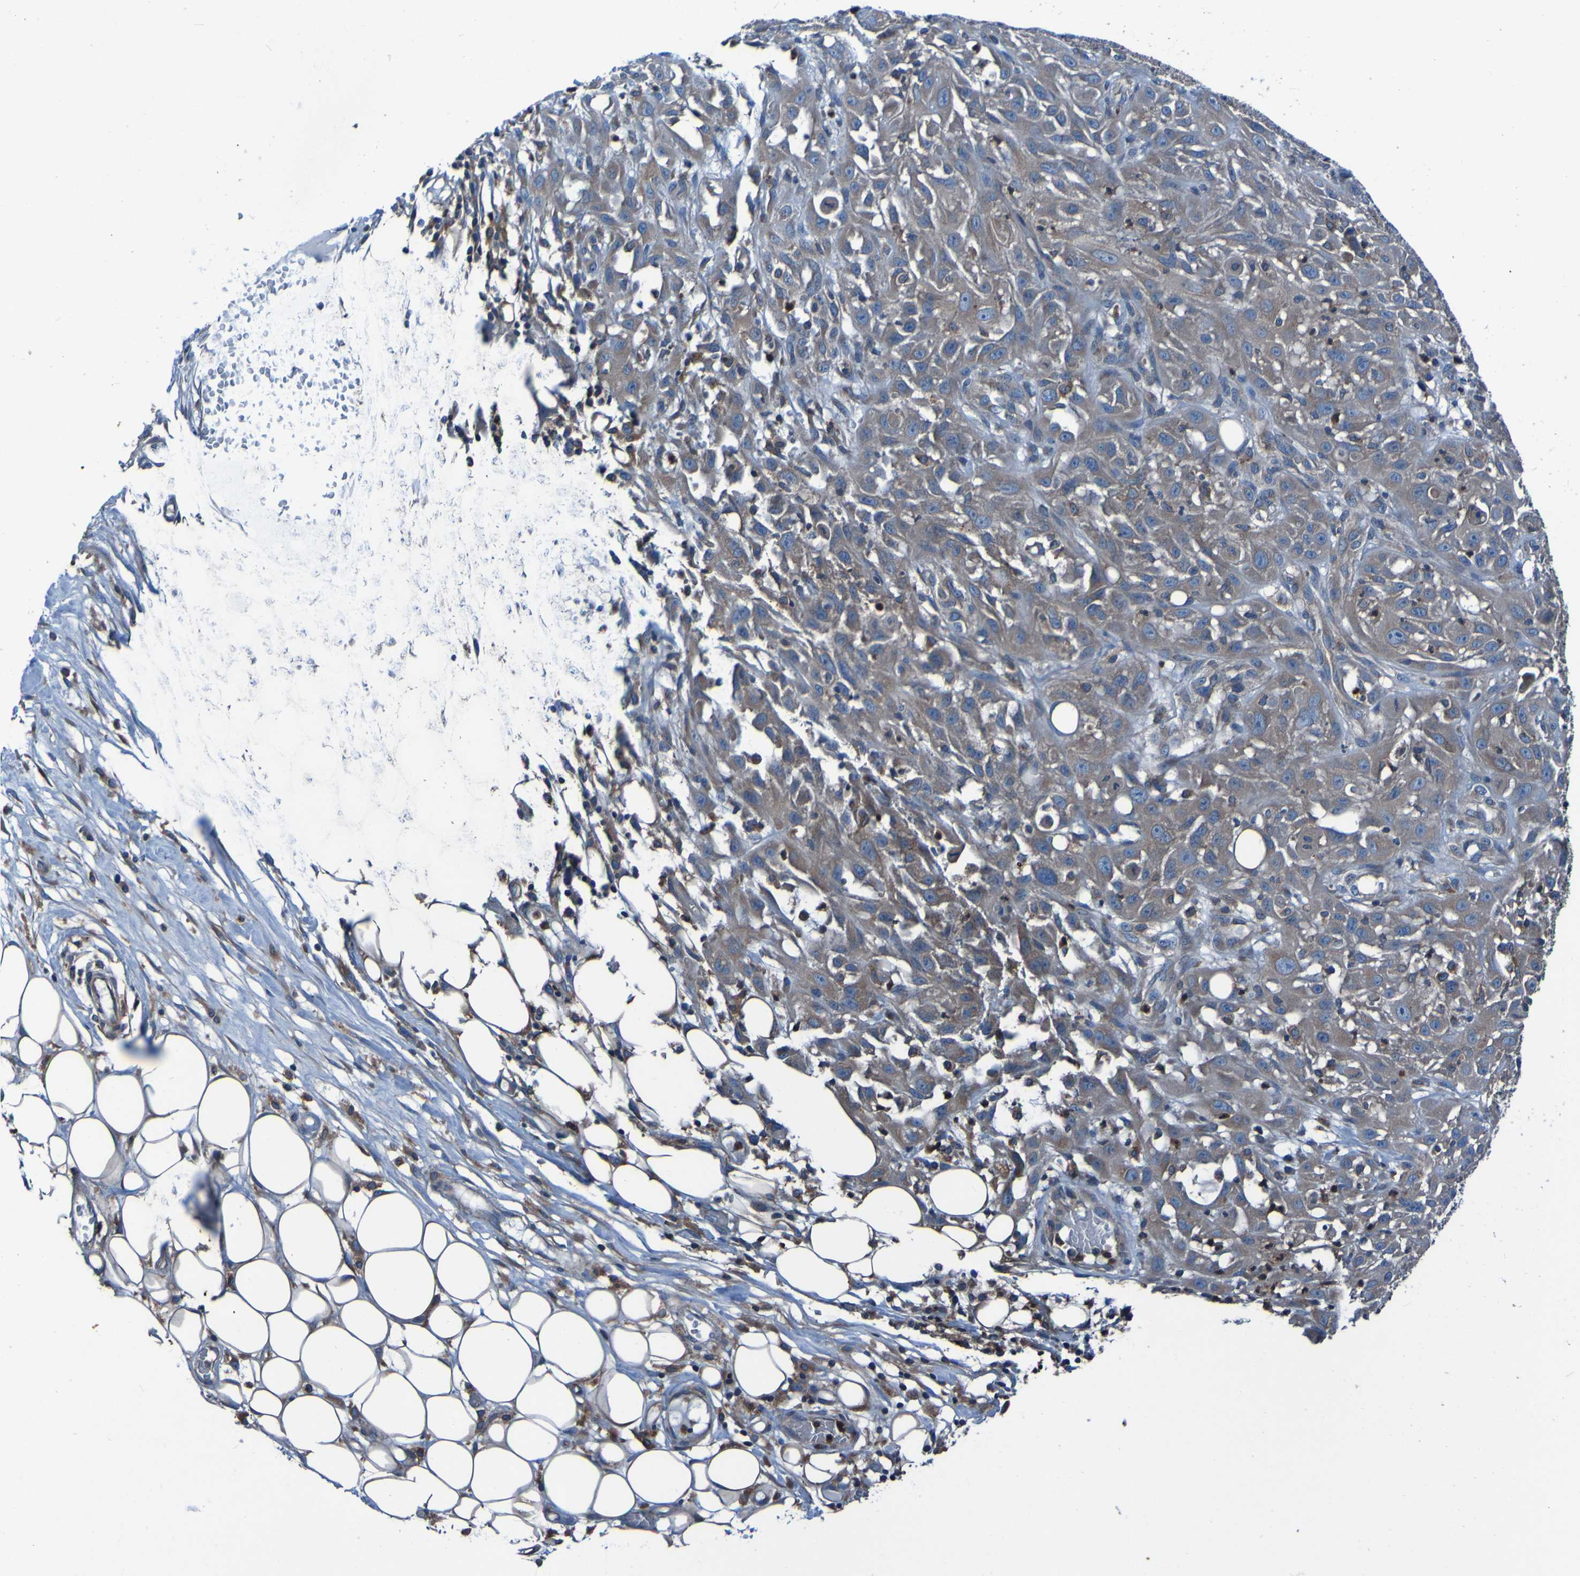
{"staining": {"intensity": "moderate", "quantity": ">75%", "location": "cytoplasmic/membranous"}, "tissue": "skin cancer", "cell_type": "Tumor cells", "image_type": "cancer", "snomed": [{"axis": "morphology", "description": "Squamous cell carcinoma, NOS"}, {"axis": "topography", "description": "Skin"}], "caption": "Skin cancer stained with a protein marker exhibits moderate staining in tumor cells.", "gene": "RAB5B", "patient": {"sex": "male", "age": 75}}